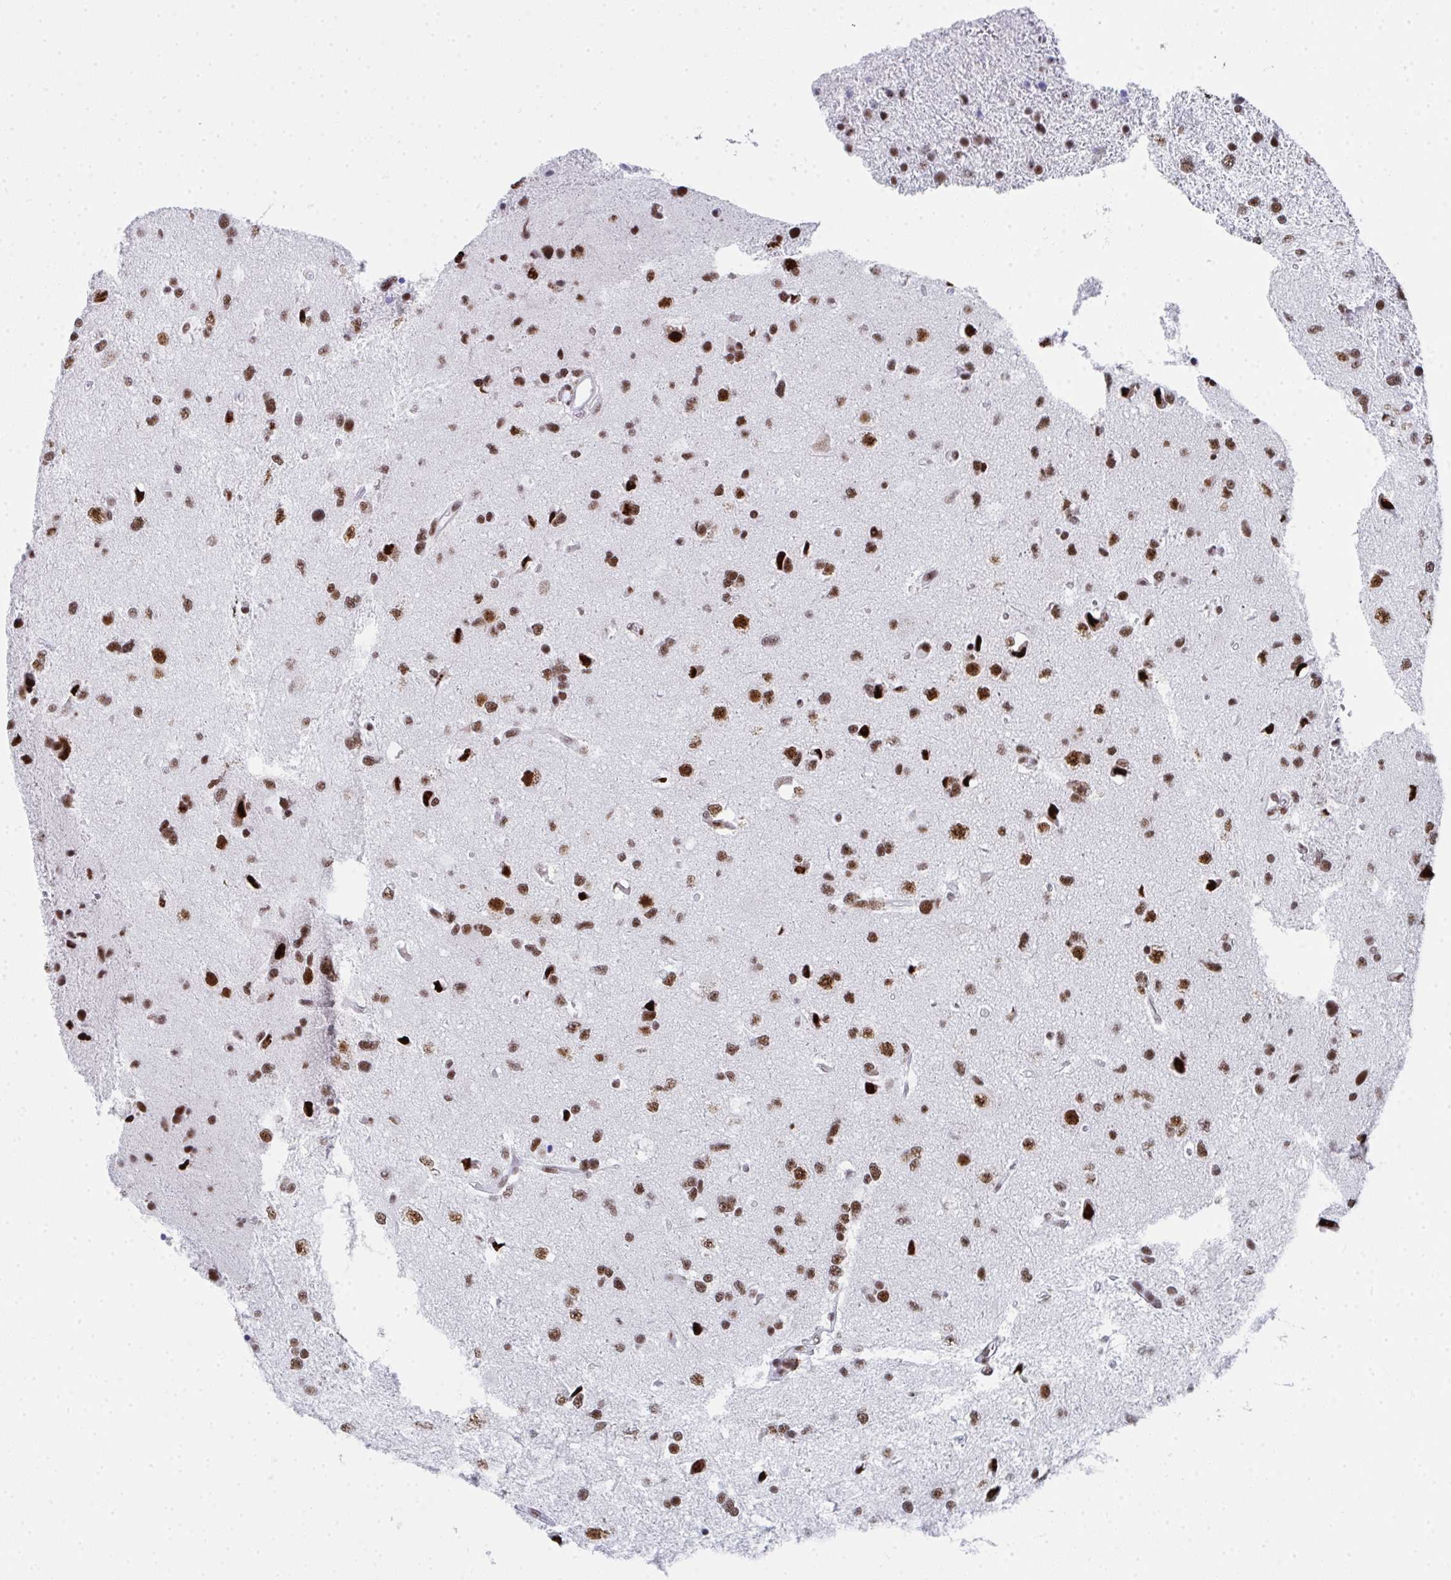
{"staining": {"intensity": "moderate", "quantity": ">75%", "location": "nuclear"}, "tissue": "glioma", "cell_type": "Tumor cells", "image_type": "cancer", "snomed": [{"axis": "morphology", "description": "Glioma, malignant, Low grade"}, {"axis": "topography", "description": "Brain"}], "caption": "A brown stain shows moderate nuclear staining of a protein in human low-grade glioma (malignant) tumor cells.", "gene": "SNRNP70", "patient": {"sex": "female", "age": 55}}